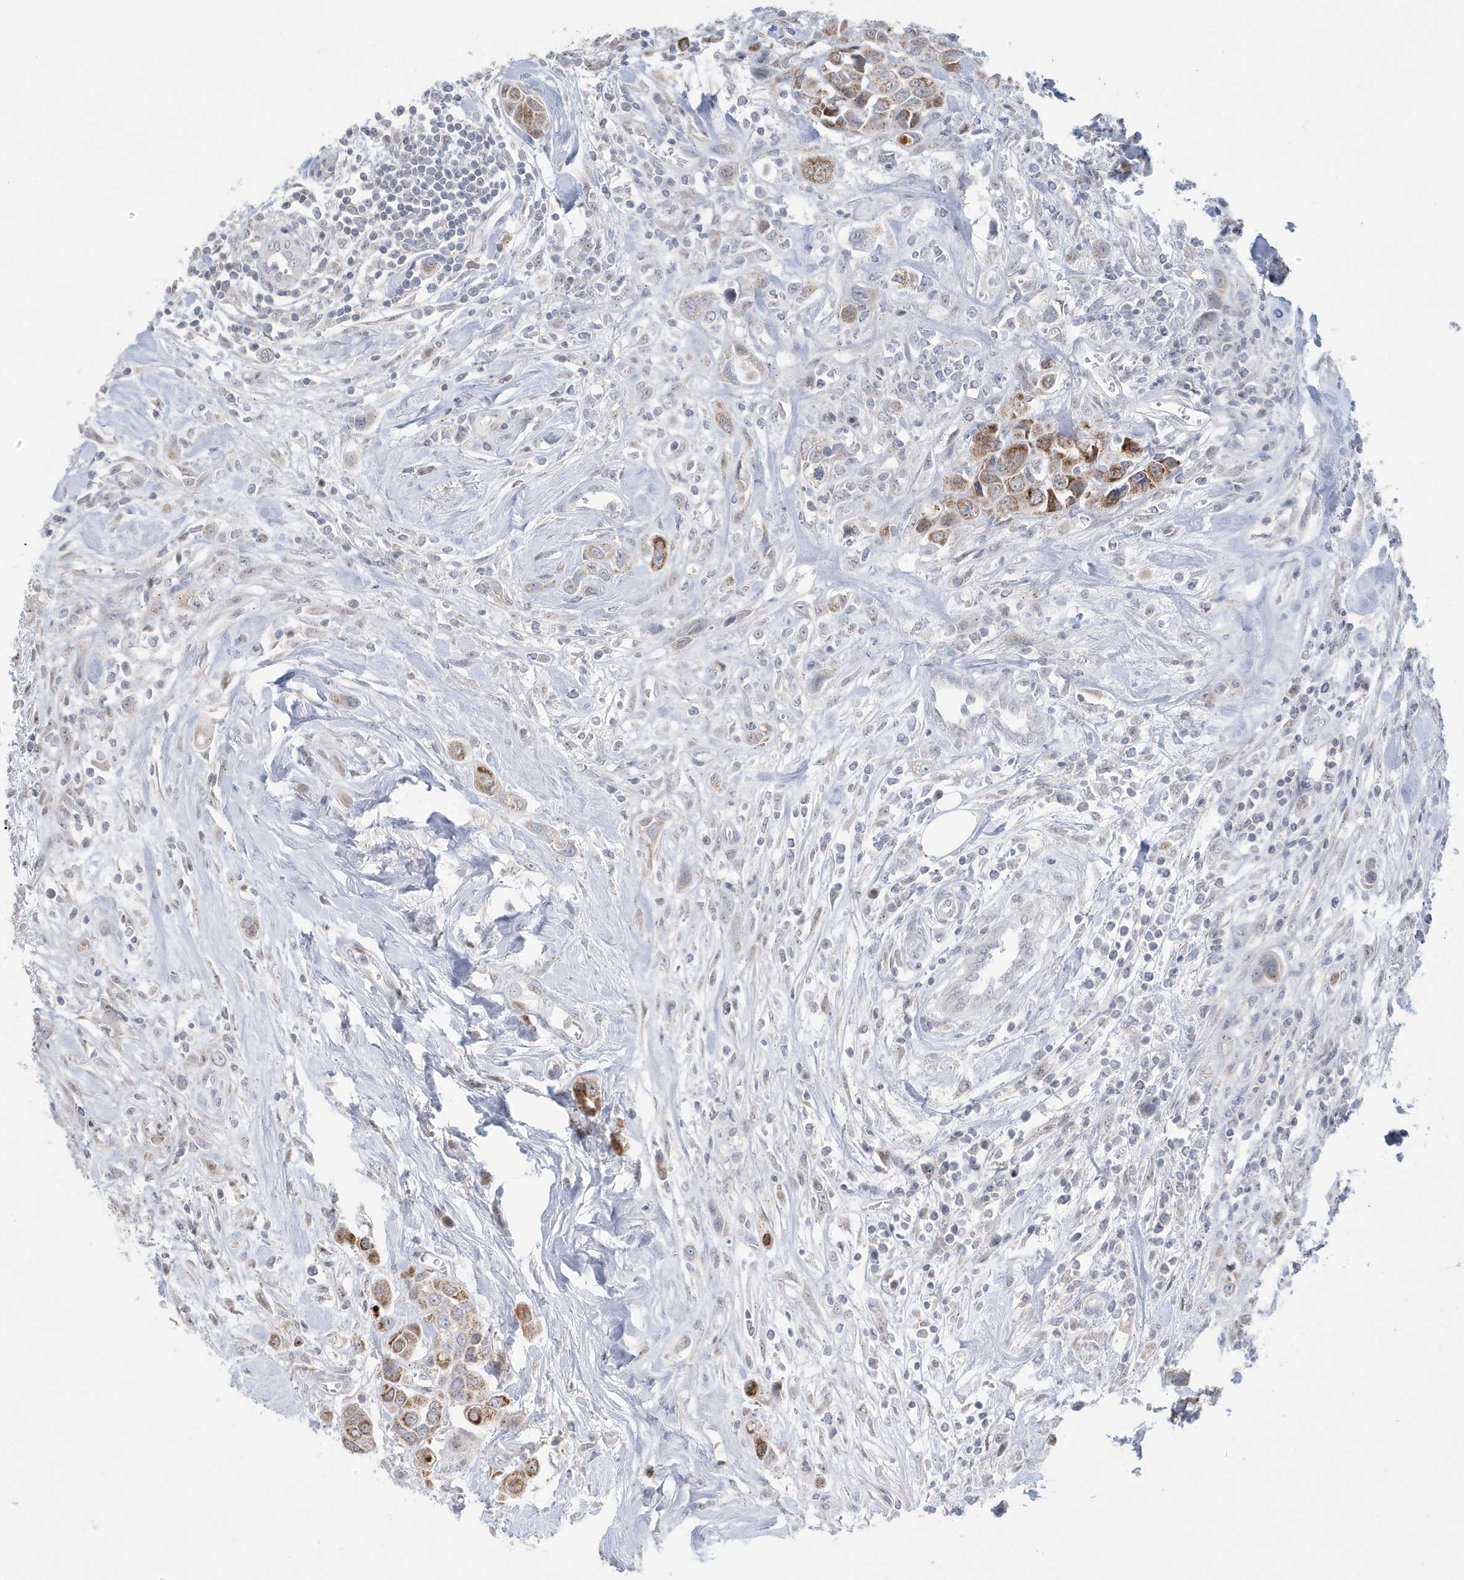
{"staining": {"intensity": "moderate", "quantity": ">75%", "location": "cytoplasmic/membranous"}, "tissue": "urothelial cancer", "cell_type": "Tumor cells", "image_type": "cancer", "snomed": [{"axis": "morphology", "description": "Urothelial carcinoma, High grade"}, {"axis": "topography", "description": "Urinary bladder"}], "caption": "Urothelial cancer stained with DAB immunohistochemistry (IHC) displays medium levels of moderate cytoplasmic/membranous staining in approximately >75% of tumor cells.", "gene": "FNDC1", "patient": {"sex": "male", "age": 50}}